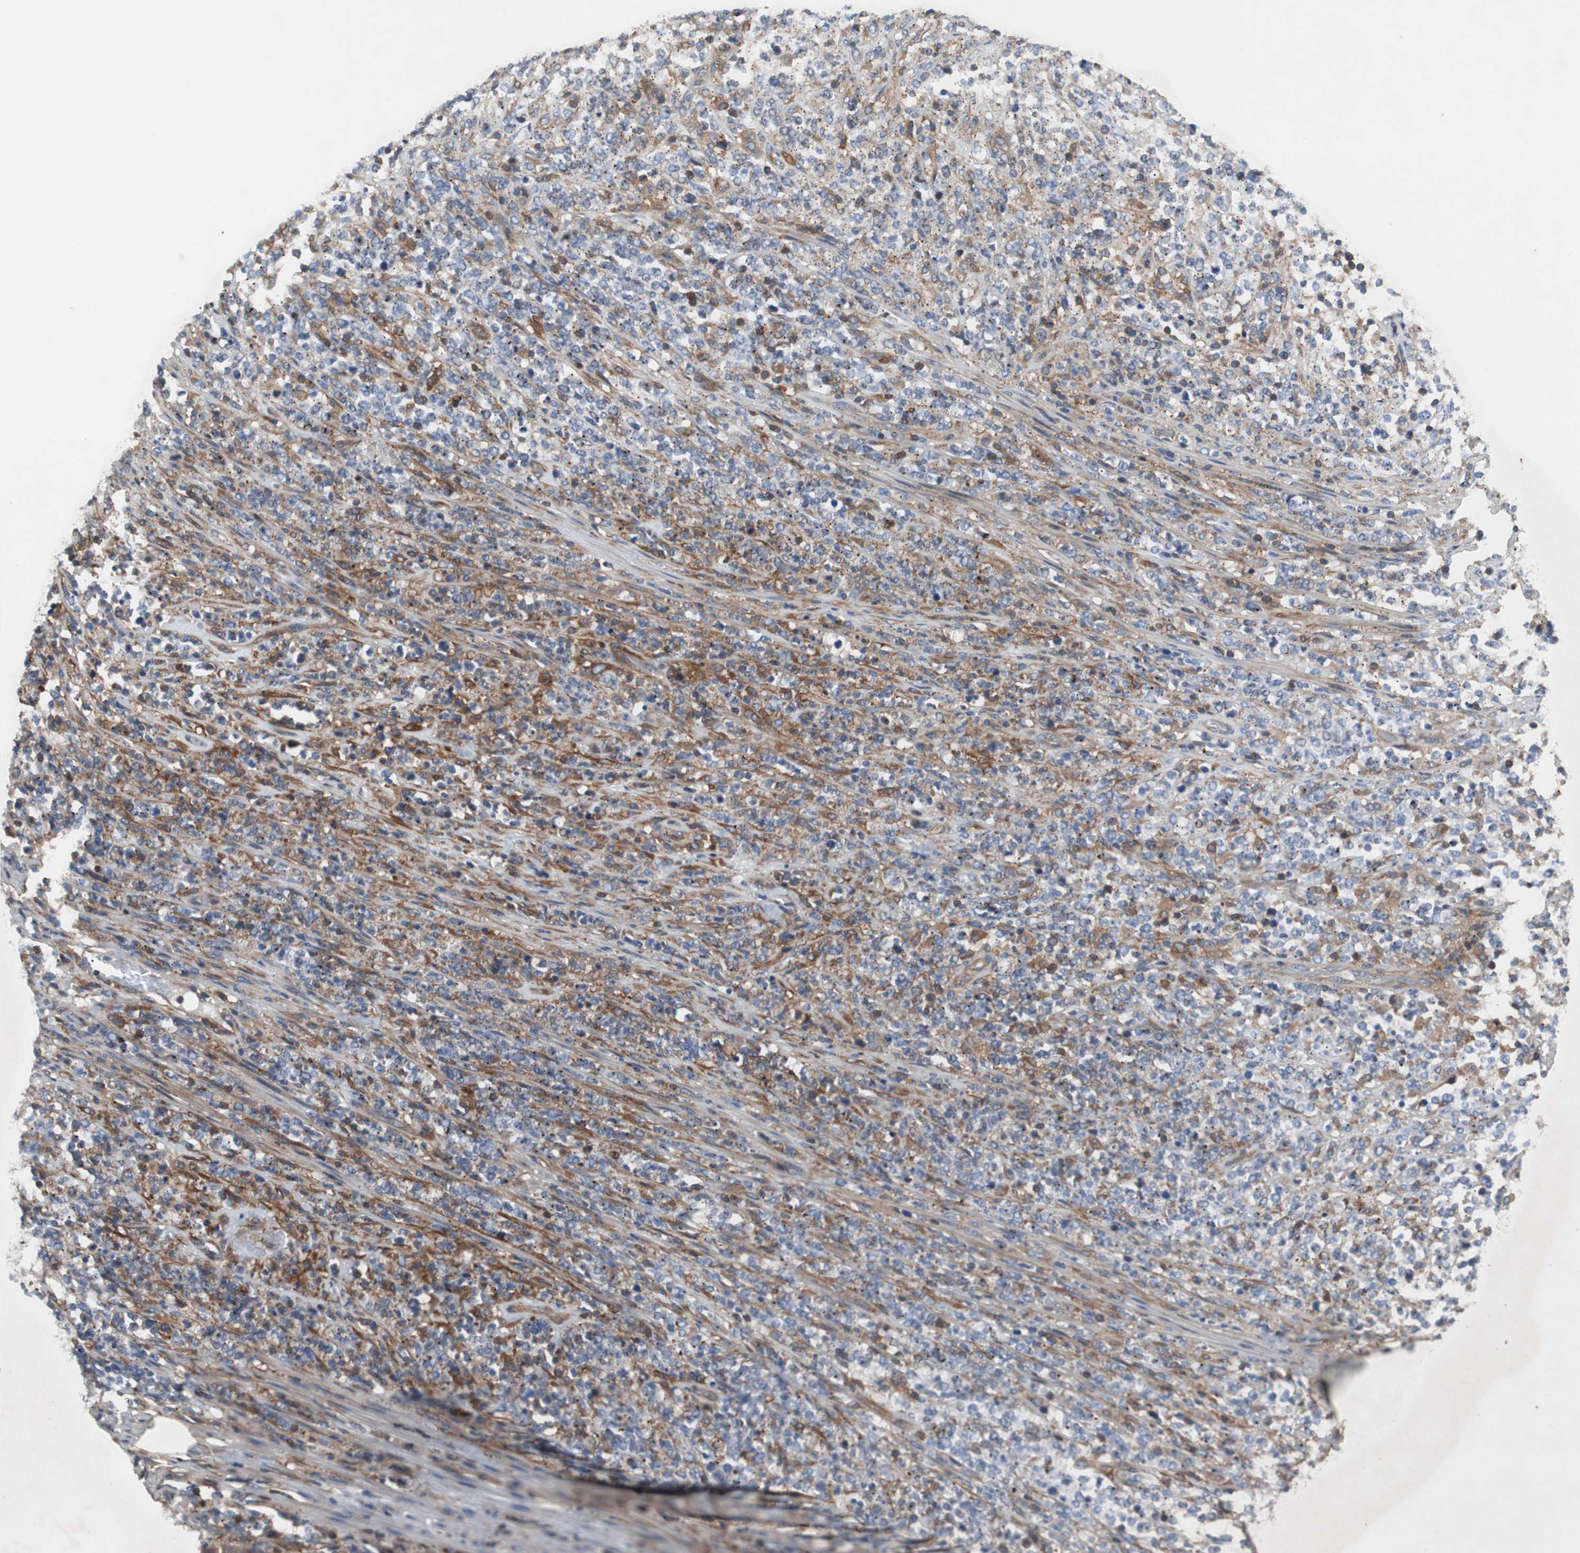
{"staining": {"intensity": "moderate", "quantity": "25%-75%", "location": "cytoplasmic/membranous"}, "tissue": "lymphoma", "cell_type": "Tumor cells", "image_type": "cancer", "snomed": [{"axis": "morphology", "description": "Malignant lymphoma, non-Hodgkin's type, High grade"}, {"axis": "topography", "description": "Soft tissue"}], "caption": "A brown stain labels moderate cytoplasmic/membranous expression of a protein in human high-grade malignant lymphoma, non-Hodgkin's type tumor cells.", "gene": "GYS1", "patient": {"sex": "male", "age": 18}}